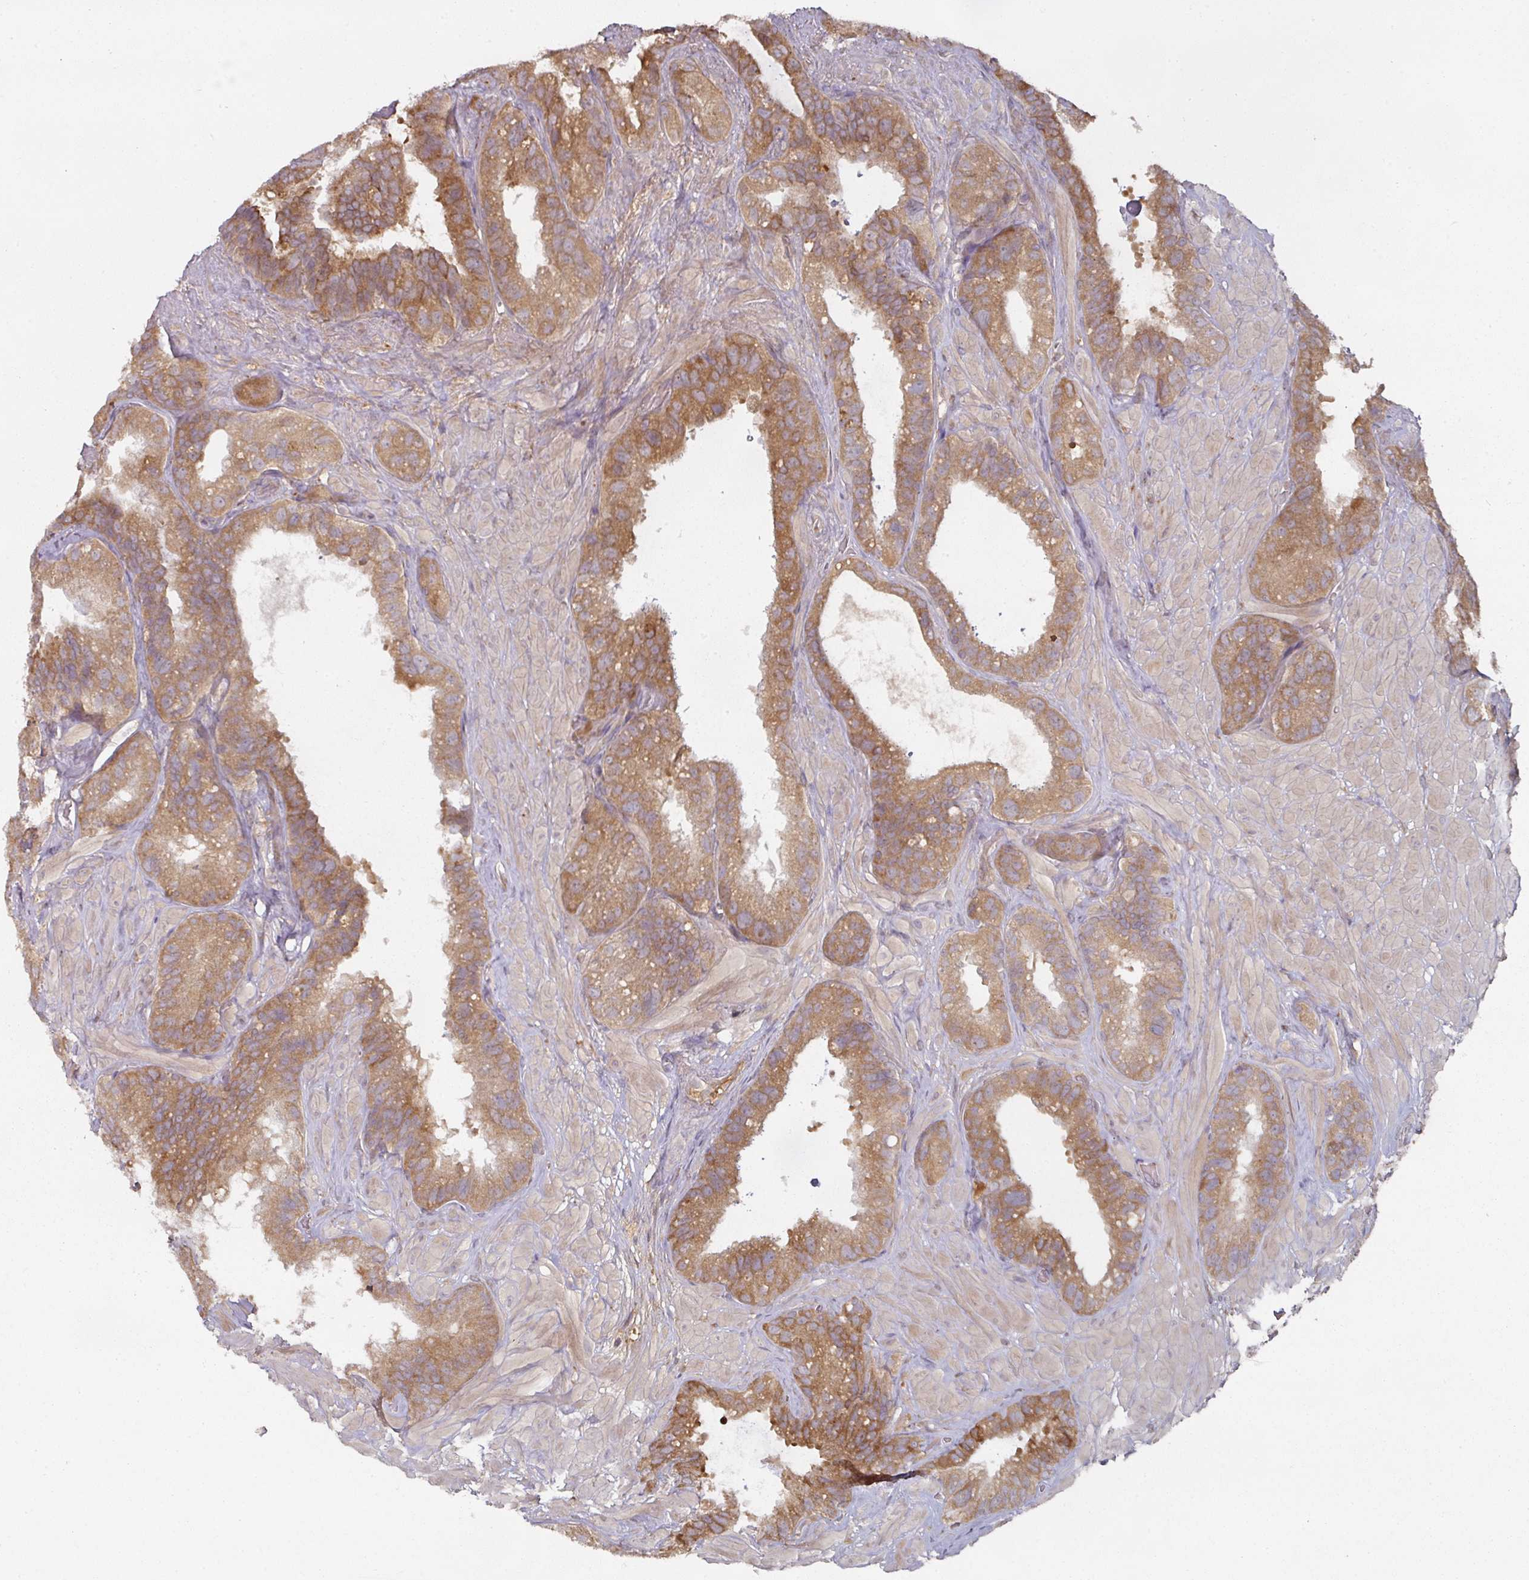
{"staining": {"intensity": "moderate", "quantity": ">75%", "location": "cytoplasmic/membranous"}, "tissue": "seminal vesicle", "cell_type": "Glandular cells", "image_type": "normal", "snomed": [{"axis": "morphology", "description": "Normal tissue, NOS"}, {"axis": "topography", "description": "Seminal veicle"}, {"axis": "topography", "description": "Peripheral nerve tissue"}], "caption": "Immunohistochemical staining of normal human seminal vesicle displays medium levels of moderate cytoplasmic/membranous expression in about >75% of glandular cells. Using DAB (brown) and hematoxylin (blue) stains, captured at high magnification using brightfield microscopy.", "gene": "CEP95", "patient": {"sex": "male", "age": 76}}